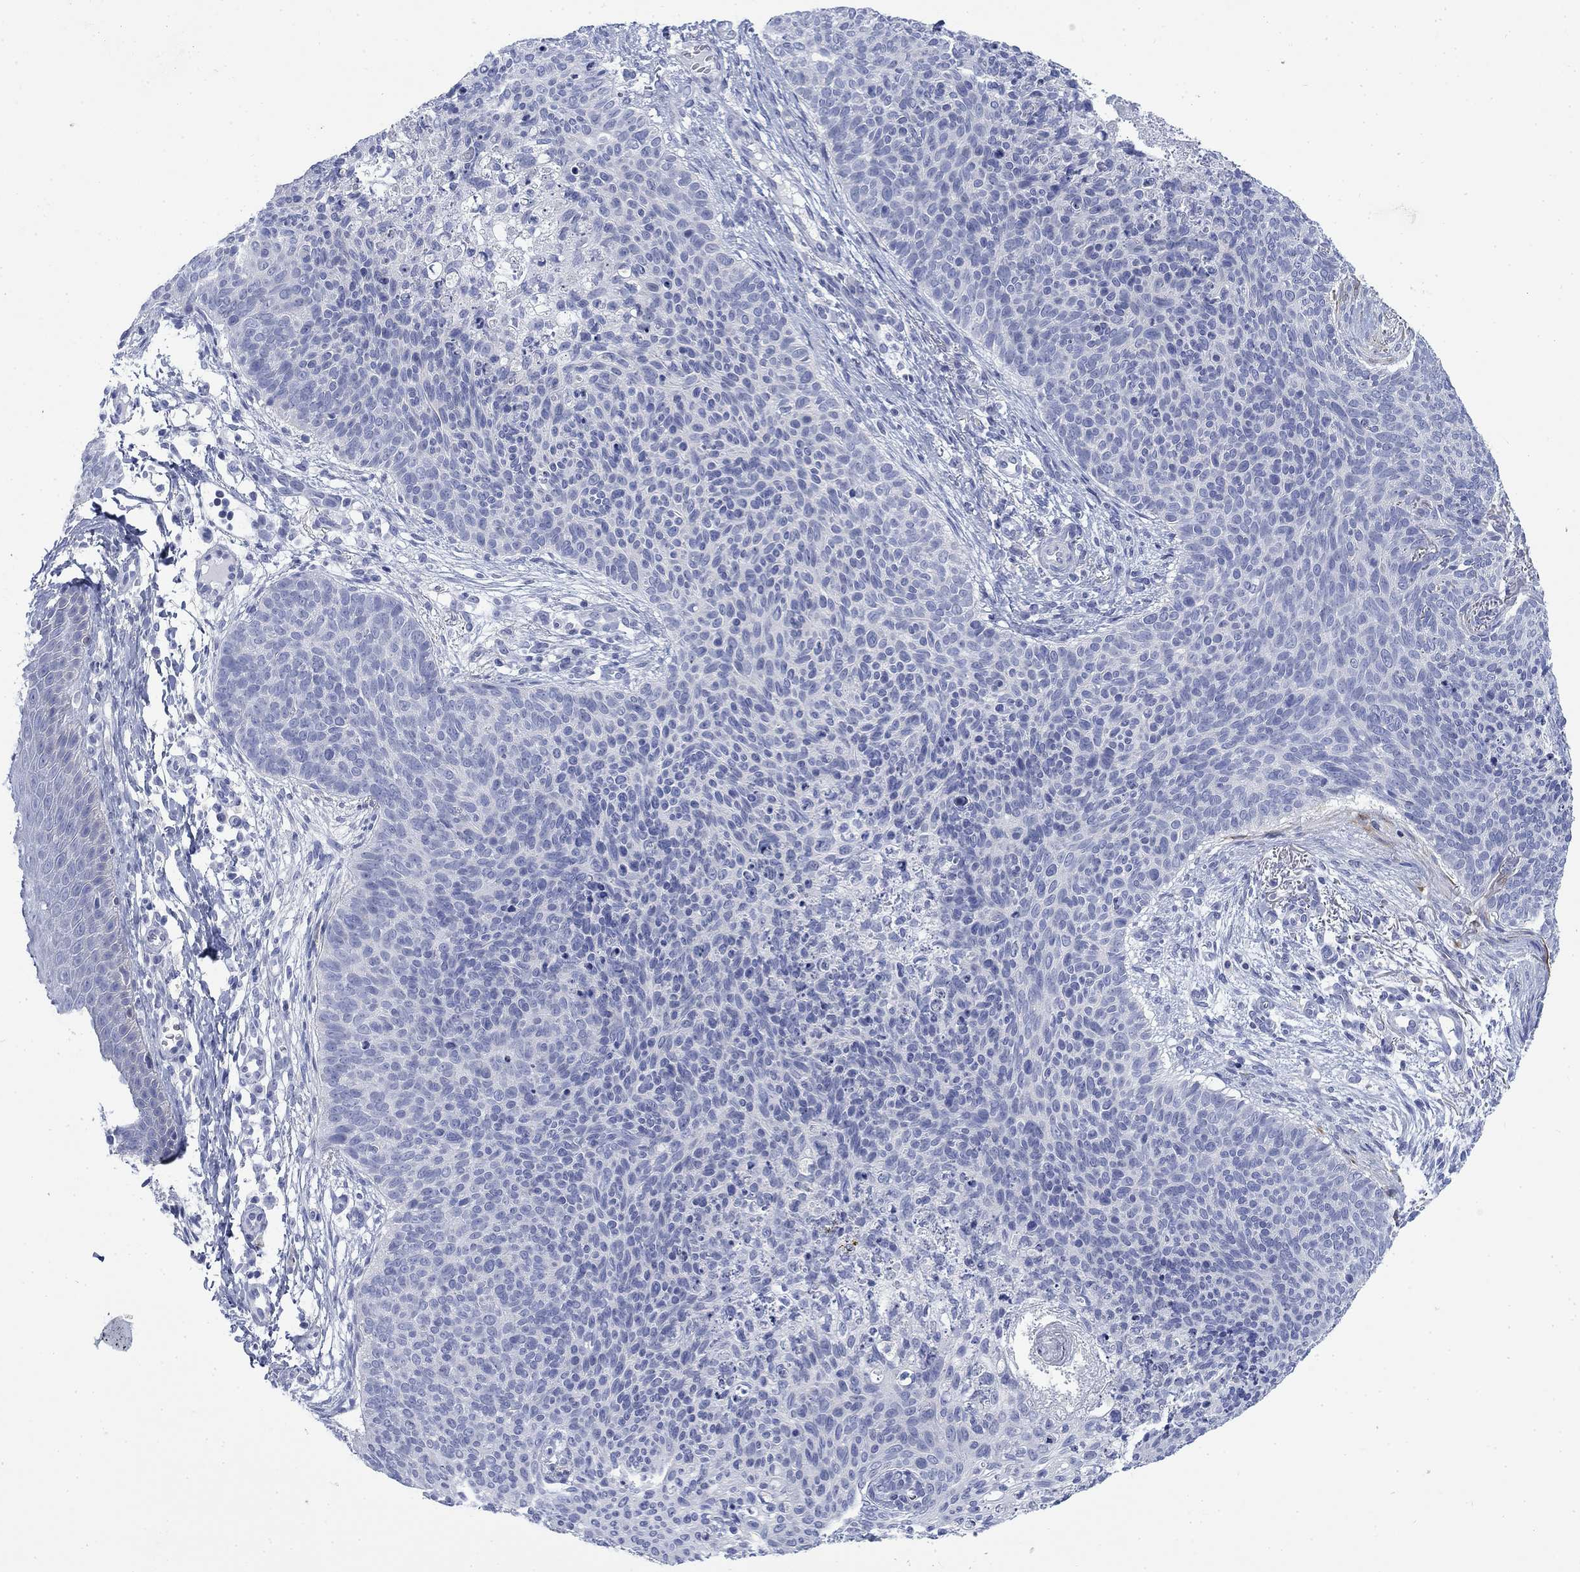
{"staining": {"intensity": "negative", "quantity": "none", "location": "none"}, "tissue": "skin cancer", "cell_type": "Tumor cells", "image_type": "cancer", "snomed": [{"axis": "morphology", "description": "Basal cell carcinoma"}, {"axis": "topography", "description": "Skin"}], "caption": "A micrograph of skin cancer stained for a protein shows no brown staining in tumor cells. The staining was performed using DAB (3,3'-diaminobenzidine) to visualize the protein expression in brown, while the nuclei were stained in blue with hematoxylin (Magnification: 20x).", "gene": "IGF2BP3", "patient": {"sex": "male", "age": 64}}